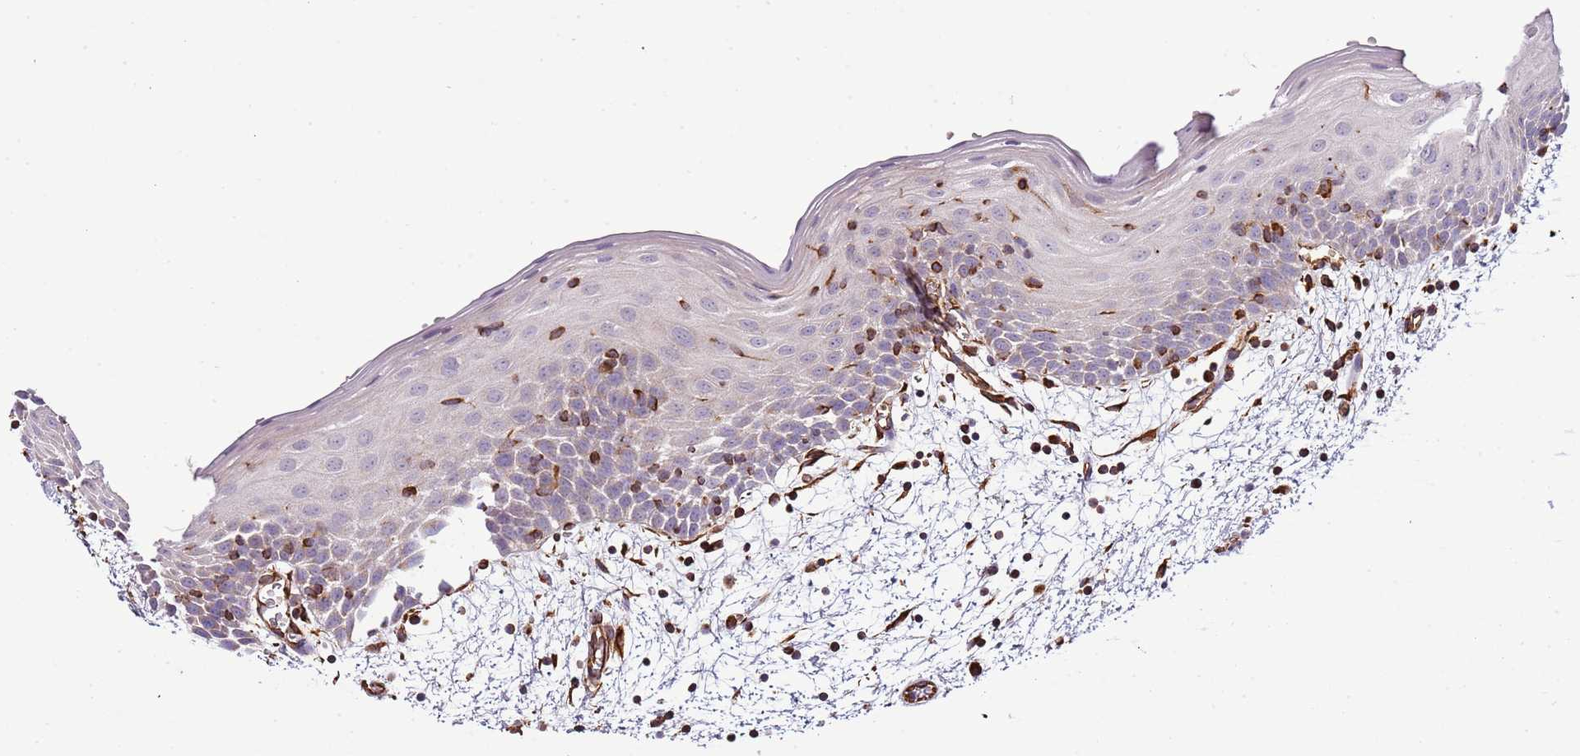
{"staining": {"intensity": "negative", "quantity": "none", "location": "none"}, "tissue": "oral mucosa", "cell_type": "Squamous epithelial cells", "image_type": "normal", "snomed": [{"axis": "morphology", "description": "Normal tissue, NOS"}, {"axis": "topography", "description": "Skeletal muscle"}, {"axis": "topography", "description": "Oral tissue"}, {"axis": "topography", "description": "Salivary gland"}, {"axis": "topography", "description": "Peripheral nerve tissue"}], "caption": "Squamous epithelial cells are negative for brown protein staining in normal oral mucosa. (DAB IHC with hematoxylin counter stain).", "gene": "ZNF786", "patient": {"sex": "male", "age": 54}}